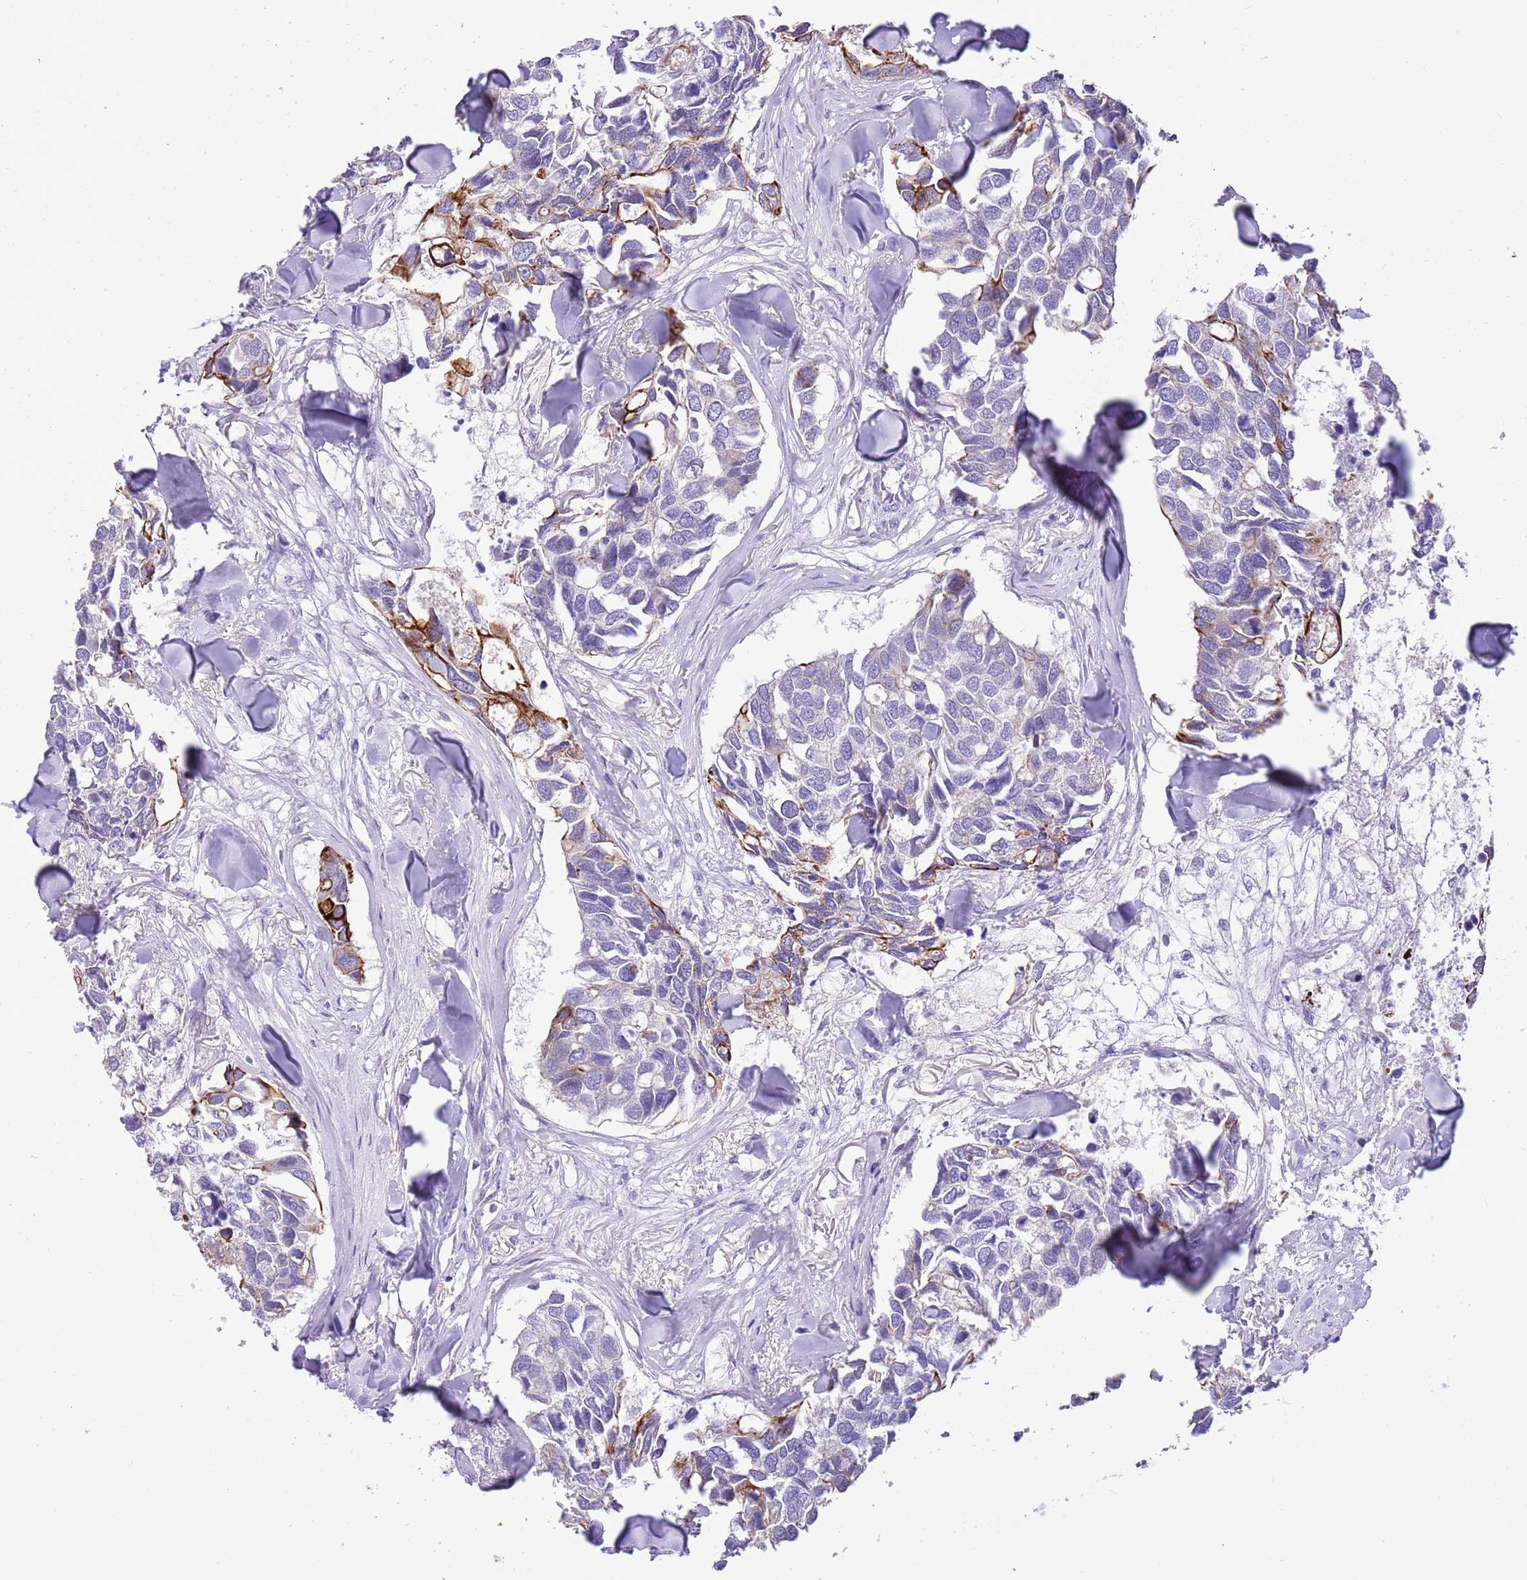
{"staining": {"intensity": "strong", "quantity": "<25%", "location": "cytoplasmic/membranous"}, "tissue": "breast cancer", "cell_type": "Tumor cells", "image_type": "cancer", "snomed": [{"axis": "morphology", "description": "Duct carcinoma"}, {"axis": "topography", "description": "Breast"}], "caption": "There is medium levels of strong cytoplasmic/membranous positivity in tumor cells of breast cancer (intraductal carcinoma), as demonstrated by immunohistochemical staining (brown color).", "gene": "R3HDM4", "patient": {"sex": "female", "age": 83}}